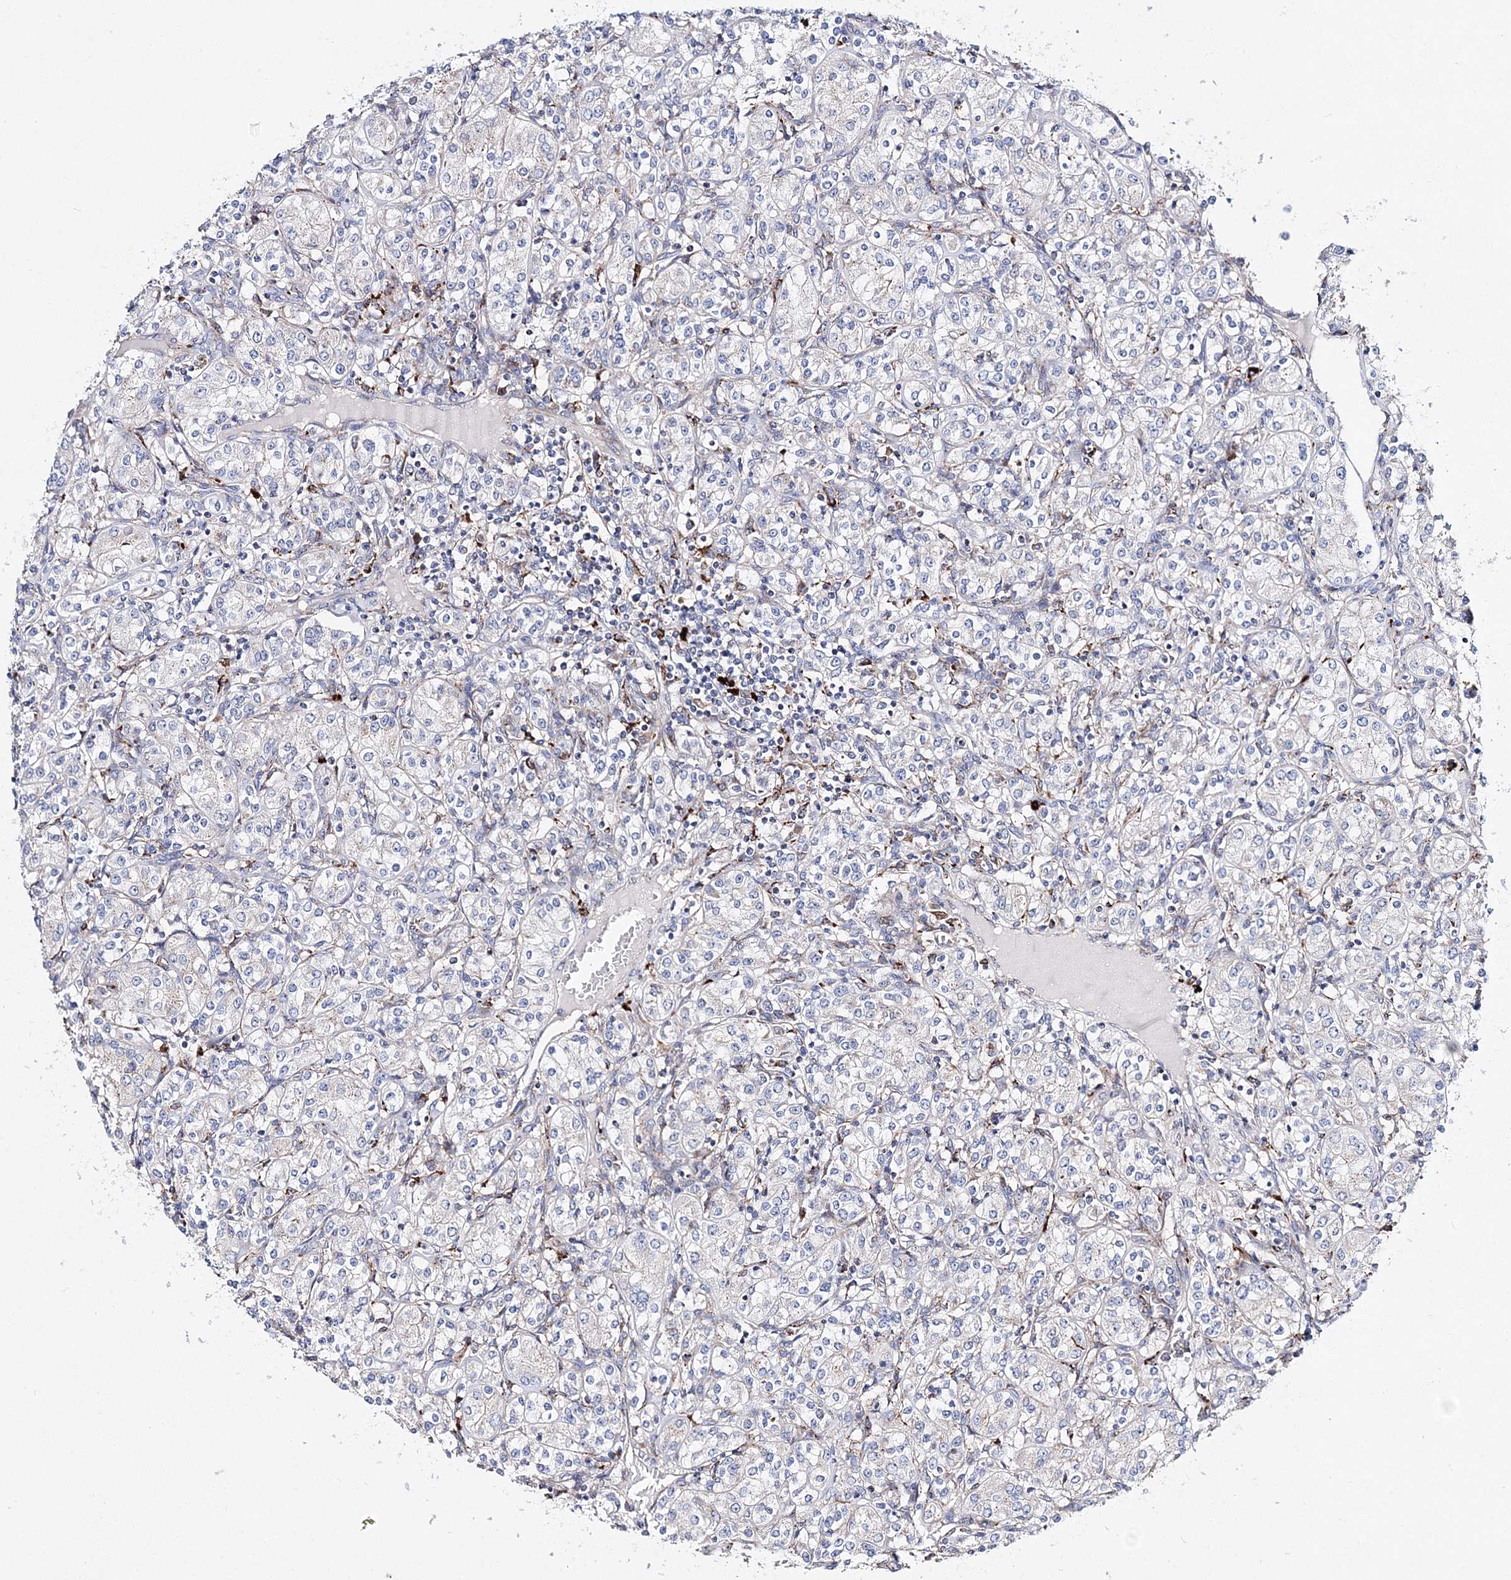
{"staining": {"intensity": "negative", "quantity": "none", "location": "none"}, "tissue": "renal cancer", "cell_type": "Tumor cells", "image_type": "cancer", "snomed": [{"axis": "morphology", "description": "Adenocarcinoma, NOS"}, {"axis": "topography", "description": "Kidney"}], "caption": "This photomicrograph is of renal cancer stained with immunohistochemistry (IHC) to label a protein in brown with the nuclei are counter-stained blue. There is no staining in tumor cells.", "gene": "C3orf38", "patient": {"sex": "male", "age": 77}}